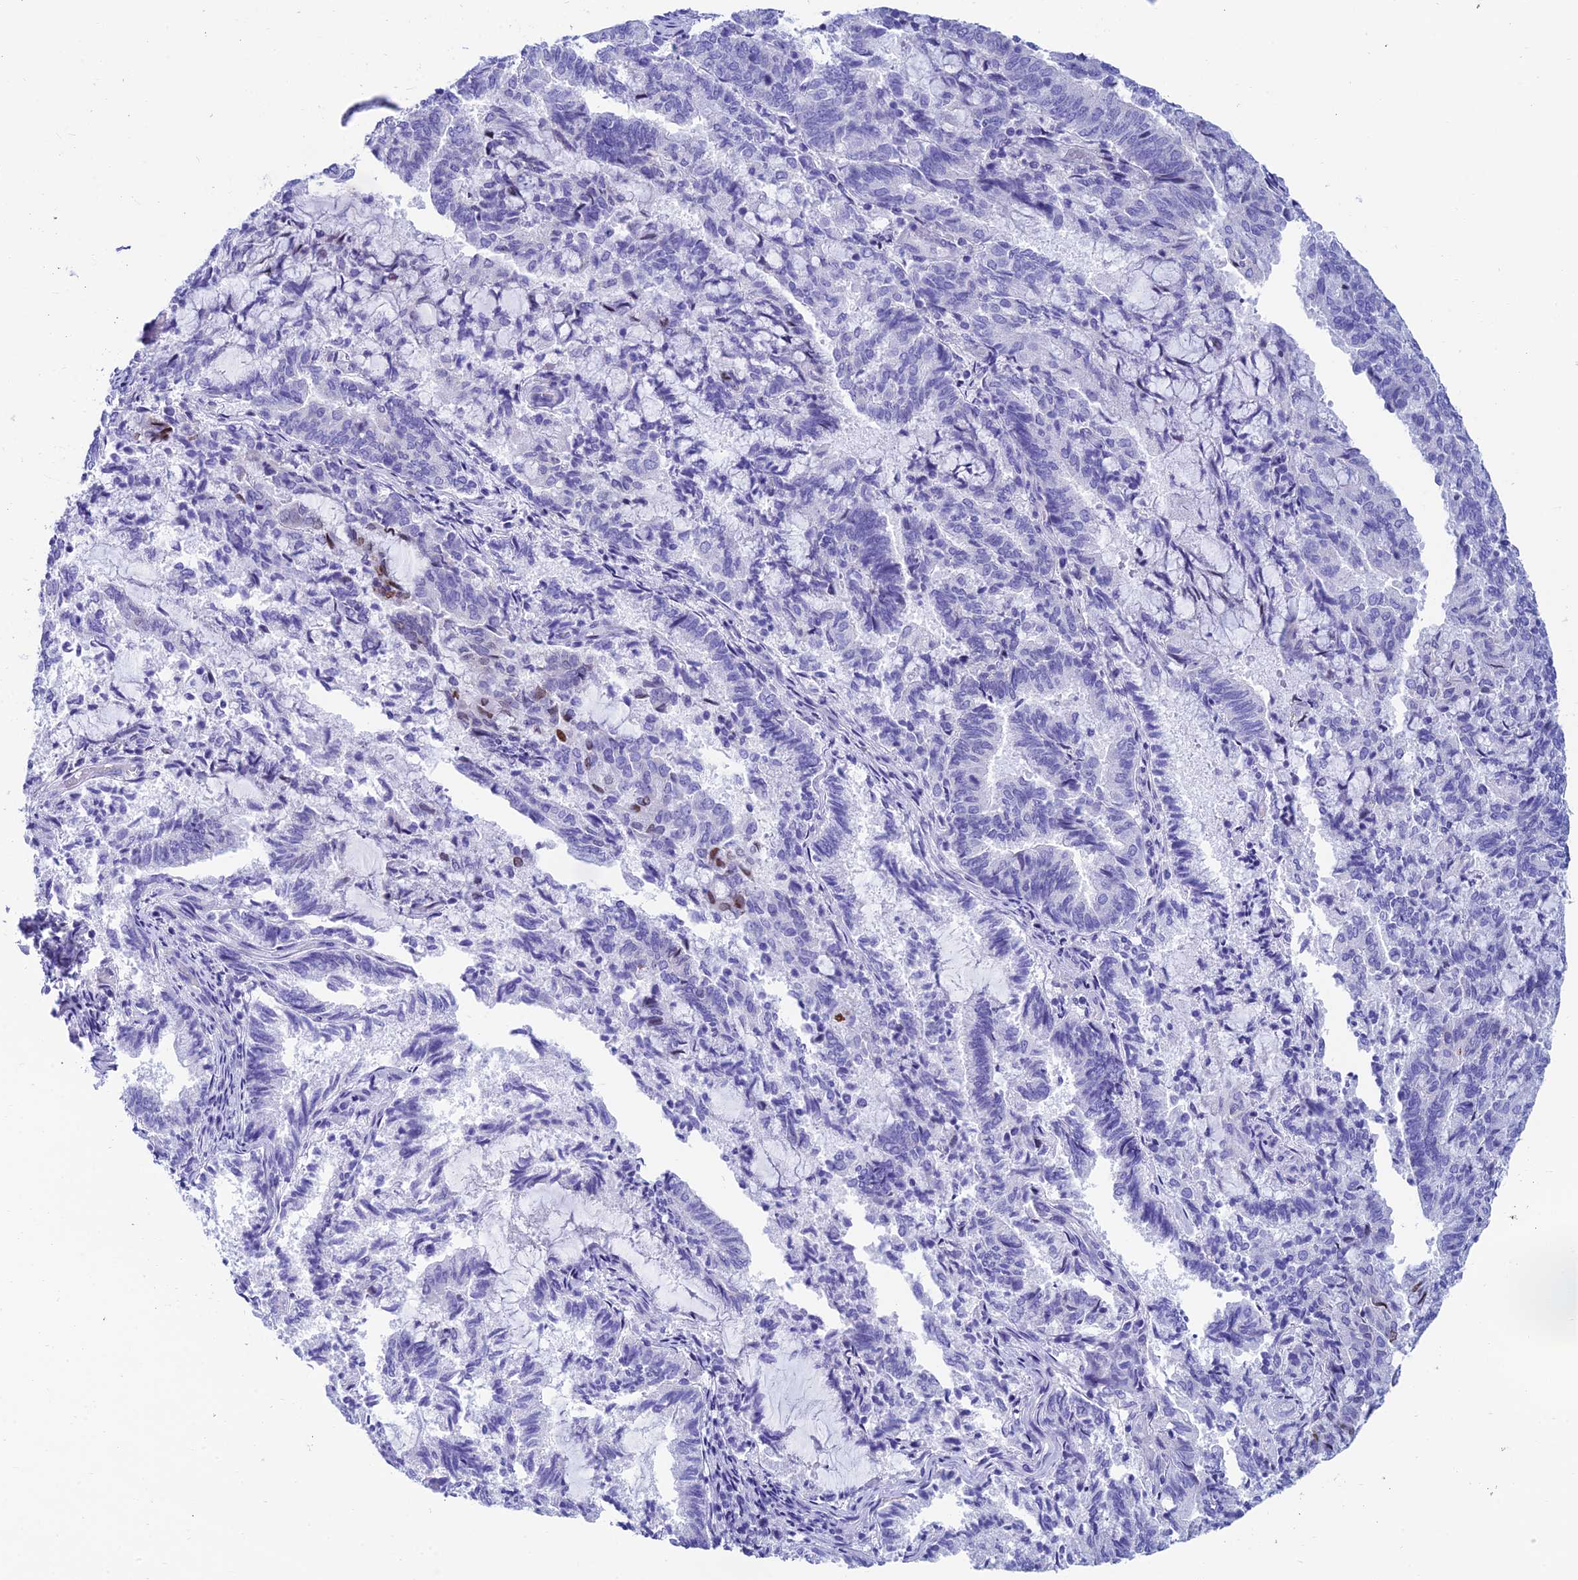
{"staining": {"intensity": "negative", "quantity": "none", "location": "none"}, "tissue": "endometrial cancer", "cell_type": "Tumor cells", "image_type": "cancer", "snomed": [{"axis": "morphology", "description": "Adenocarcinoma, NOS"}, {"axis": "topography", "description": "Endometrium"}], "caption": "A micrograph of human endometrial cancer (adenocarcinoma) is negative for staining in tumor cells.", "gene": "REEP4", "patient": {"sex": "female", "age": 80}}